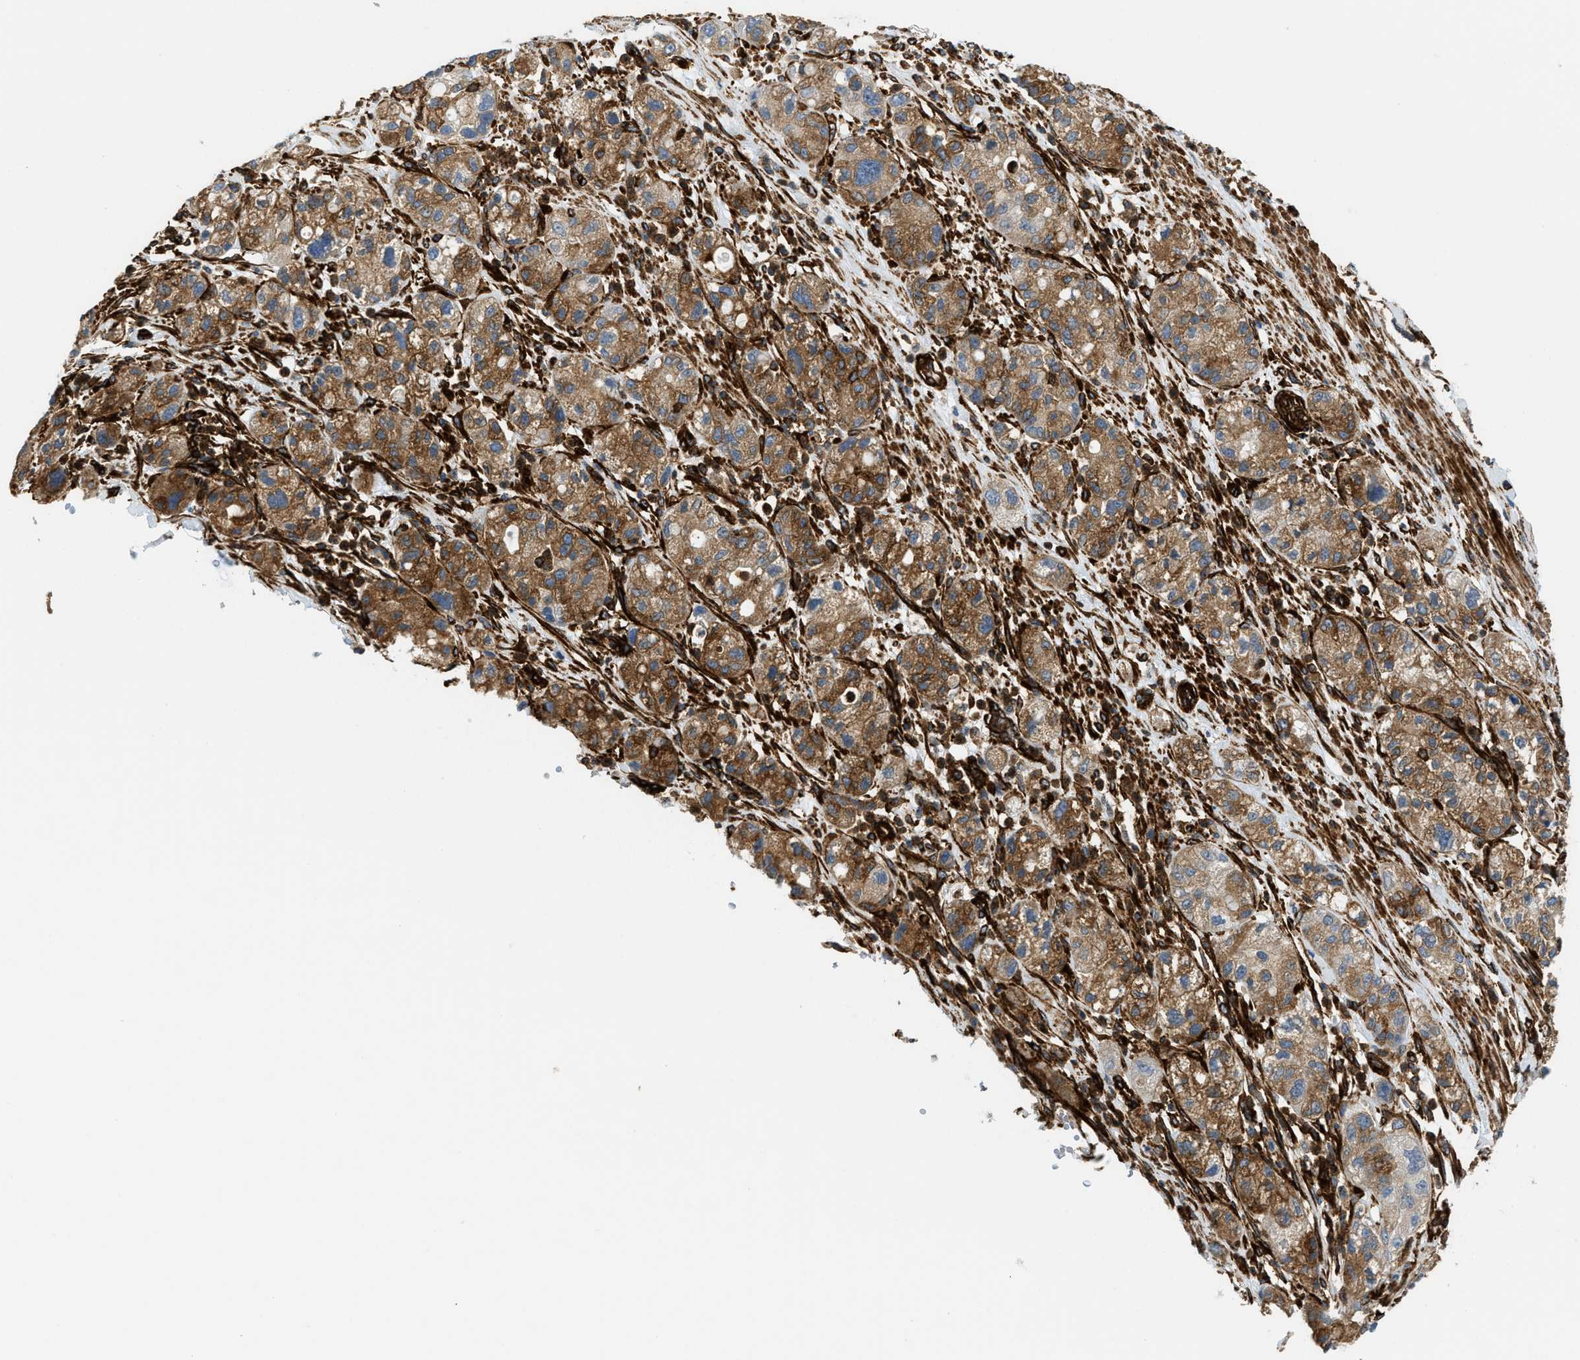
{"staining": {"intensity": "moderate", "quantity": ">75%", "location": "cytoplasmic/membranous"}, "tissue": "pancreatic cancer", "cell_type": "Tumor cells", "image_type": "cancer", "snomed": [{"axis": "morphology", "description": "Adenocarcinoma, NOS"}, {"axis": "topography", "description": "Pancreas"}], "caption": "Immunohistochemical staining of adenocarcinoma (pancreatic) shows medium levels of moderate cytoplasmic/membranous staining in approximately >75% of tumor cells.", "gene": "HIP1", "patient": {"sex": "female", "age": 78}}